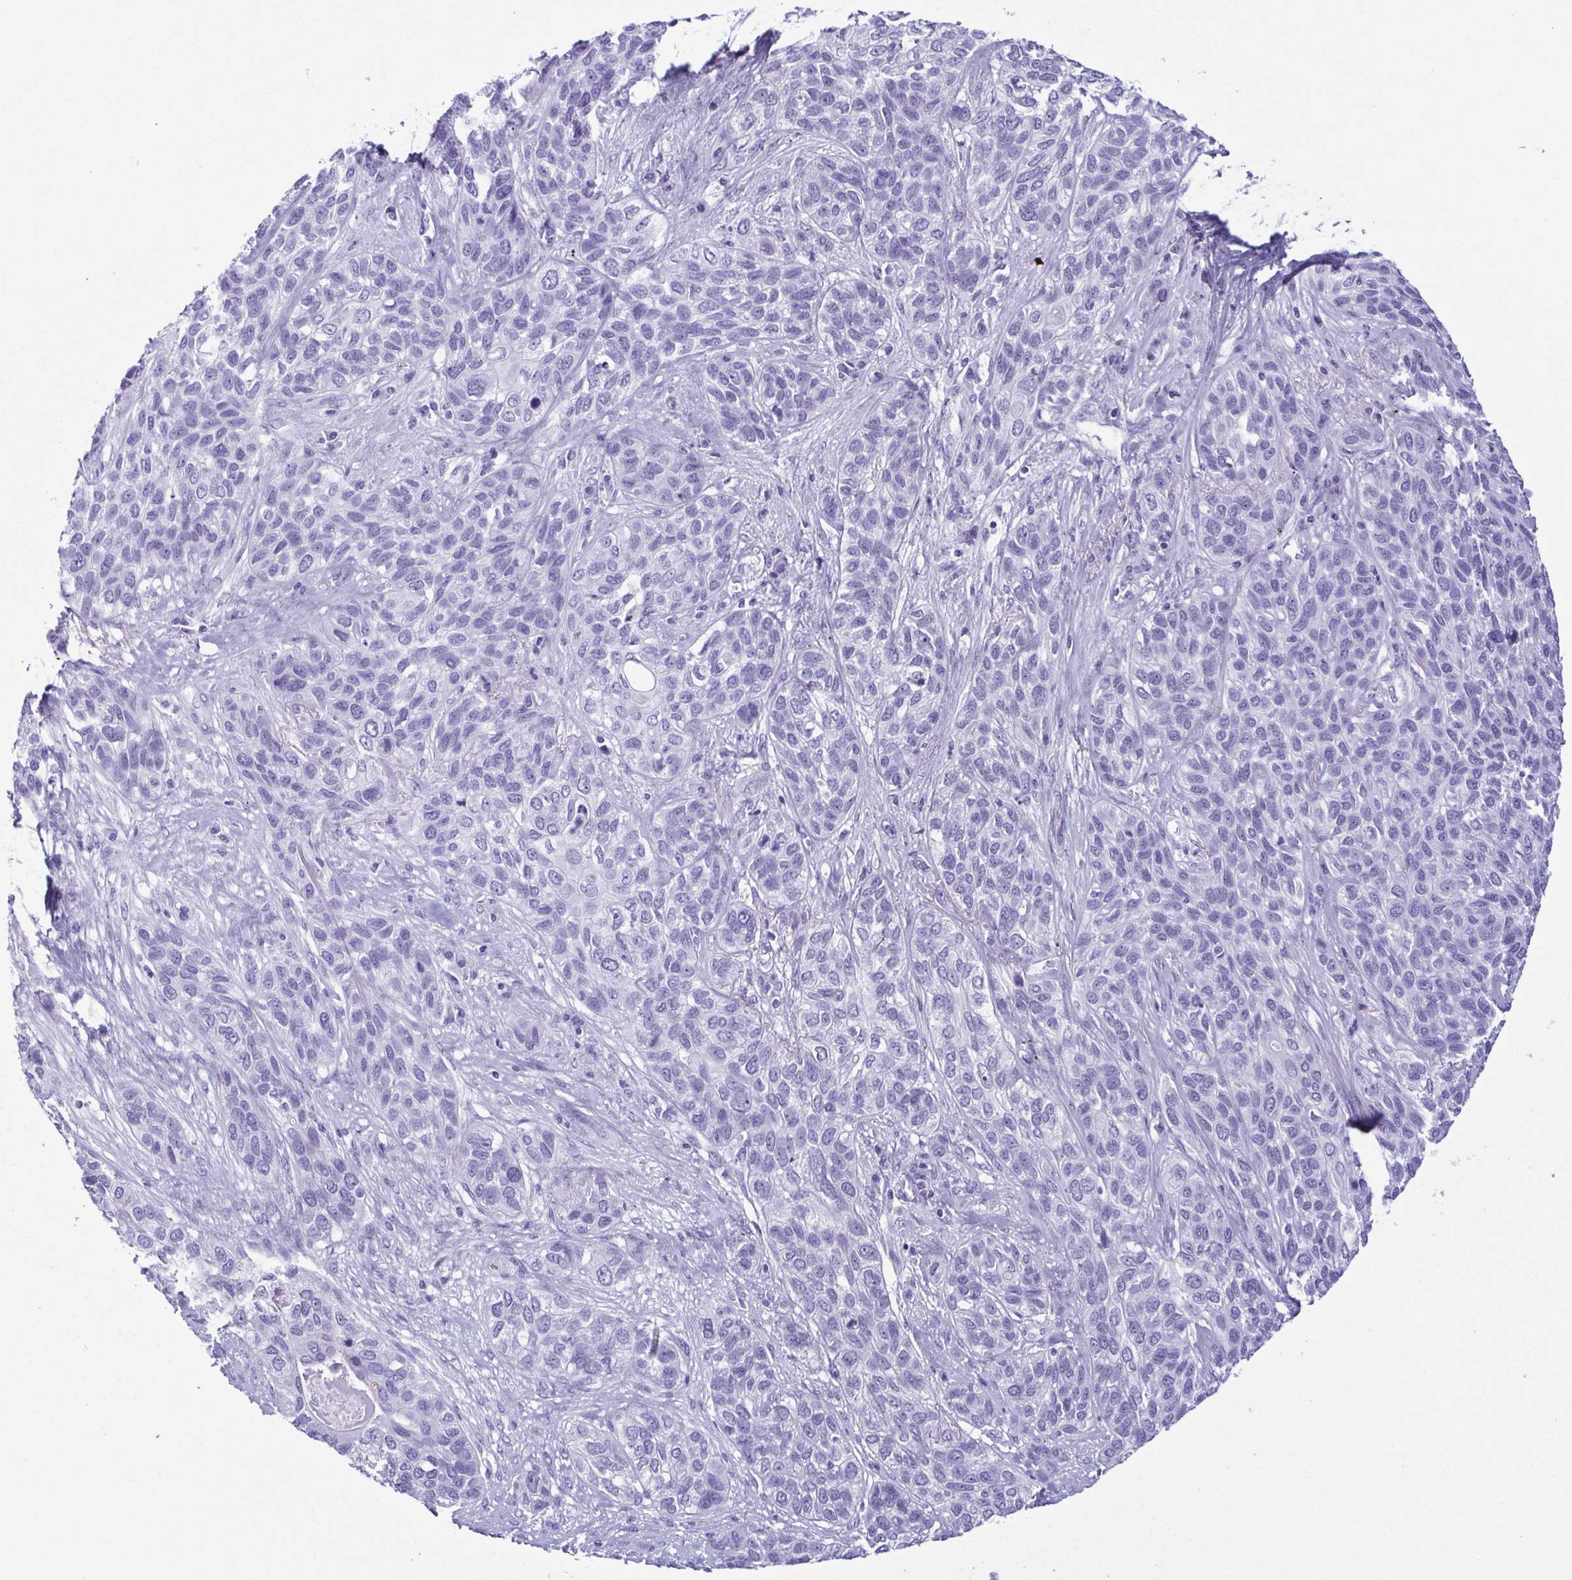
{"staining": {"intensity": "negative", "quantity": "none", "location": "none"}, "tissue": "lung cancer", "cell_type": "Tumor cells", "image_type": "cancer", "snomed": [{"axis": "morphology", "description": "Squamous cell carcinoma, NOS"}, {"axis": "topography", "description": "Lung"}], "caption": "Tumor cells are negative for brown protein staining in lung cancer (squamous cell carcinoma).", "gene": "LTF", "patient": {"sex": "female", "age": 70}}